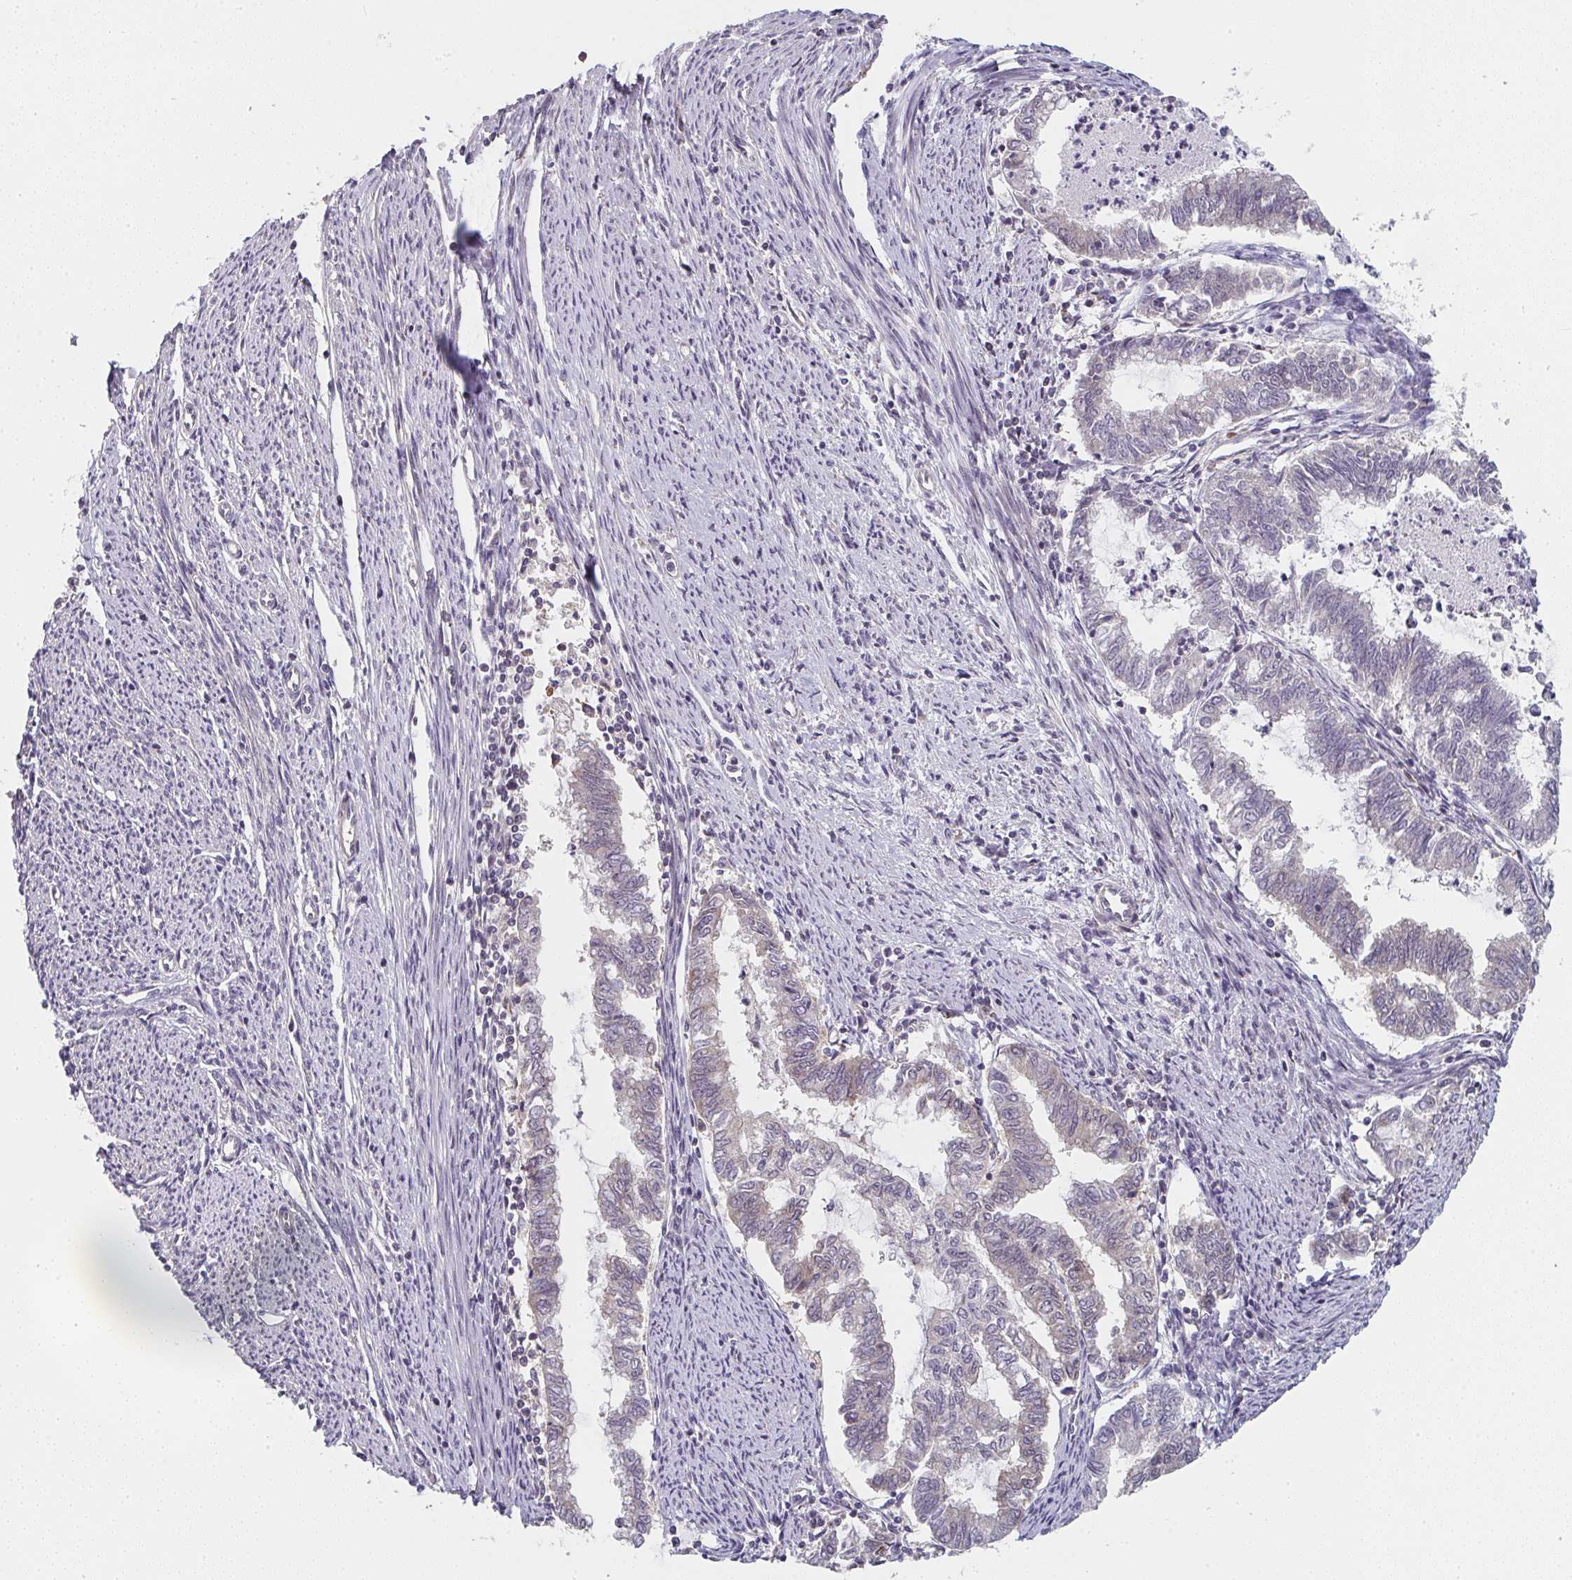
{"staining": {"intensity": "weak", "quantity": "<25%", "location": "cytoplasmic/membranous"}, "tissue": "endometrial cancer", "cell_type": "Tumor cells", "image_type": "cancer", "snomed": [{"axis": "morphology", "description": "Adenocarcinoma, NOS"}, {"axis": "topography", "description": "Endometrium"}], "caption": "DAB immunohistochemical staining of endometrial adenocarcinoma exhibits no significant expression in tumor cells. Nuclei are stained in blue.", "gene": "RANGRF", "patient": {"sex": "female", "age": 79}}